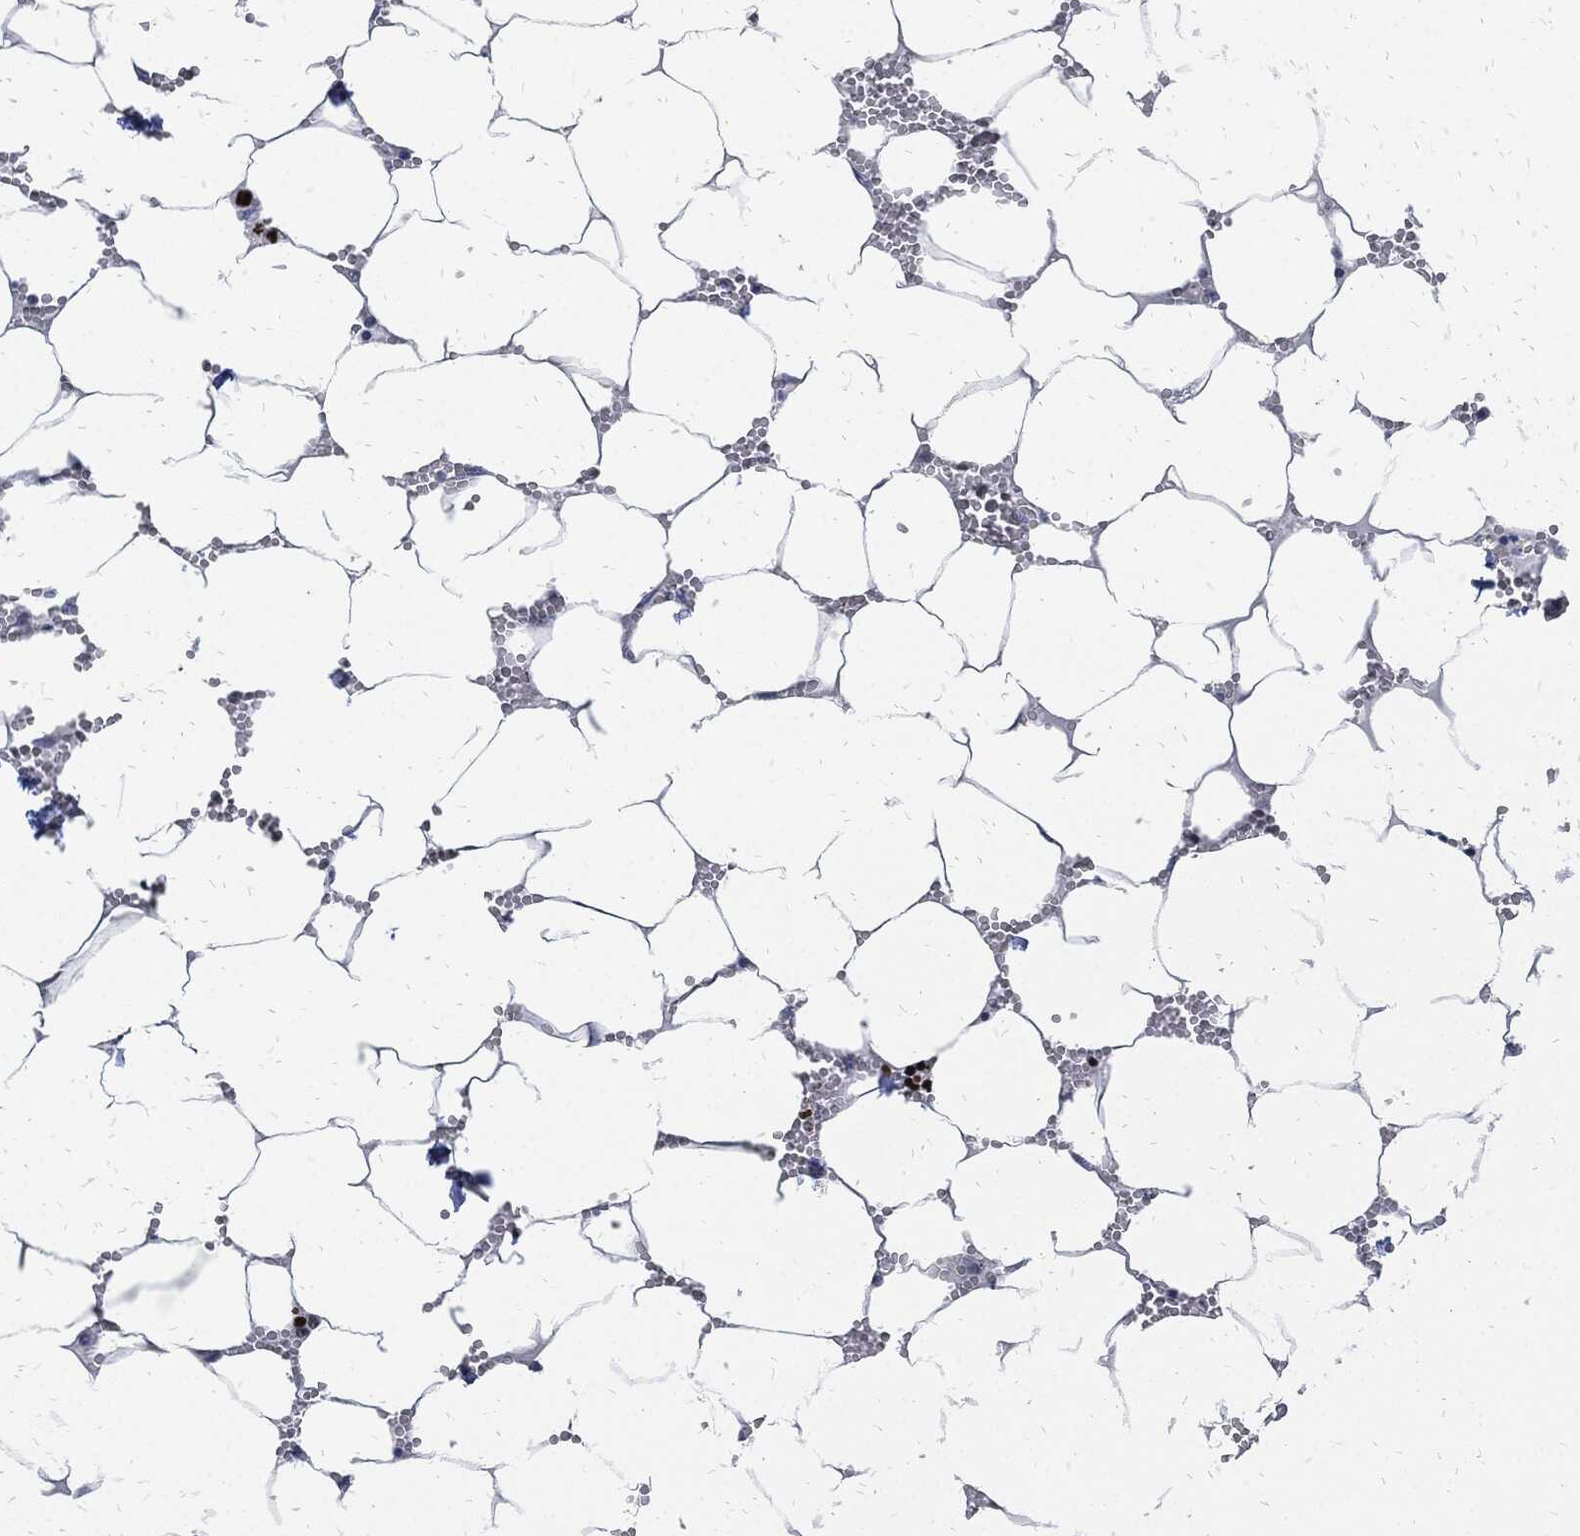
{"staining": {"intensity": "strong", "quantity": "25%-75%", "location": "nuclear"}, "tissue": "bone marrow", "cell_type": "Hematopoietic cells", "image_type": "normal", "snomed": [{"axis": "morphology", "description": "Normal tissue, NOS"}, {"axis": "topography", "description": "Bone marrow"}], "caption": "Immunohistochemistry of unremarkable human bone marrow shows high levels of strong nuclear positivity in about 25%-75% of hematopoietic cells. Nuclei are stained in blue.", "gene": "MKI67", "patient": {"sex": "female", "age": 64}}